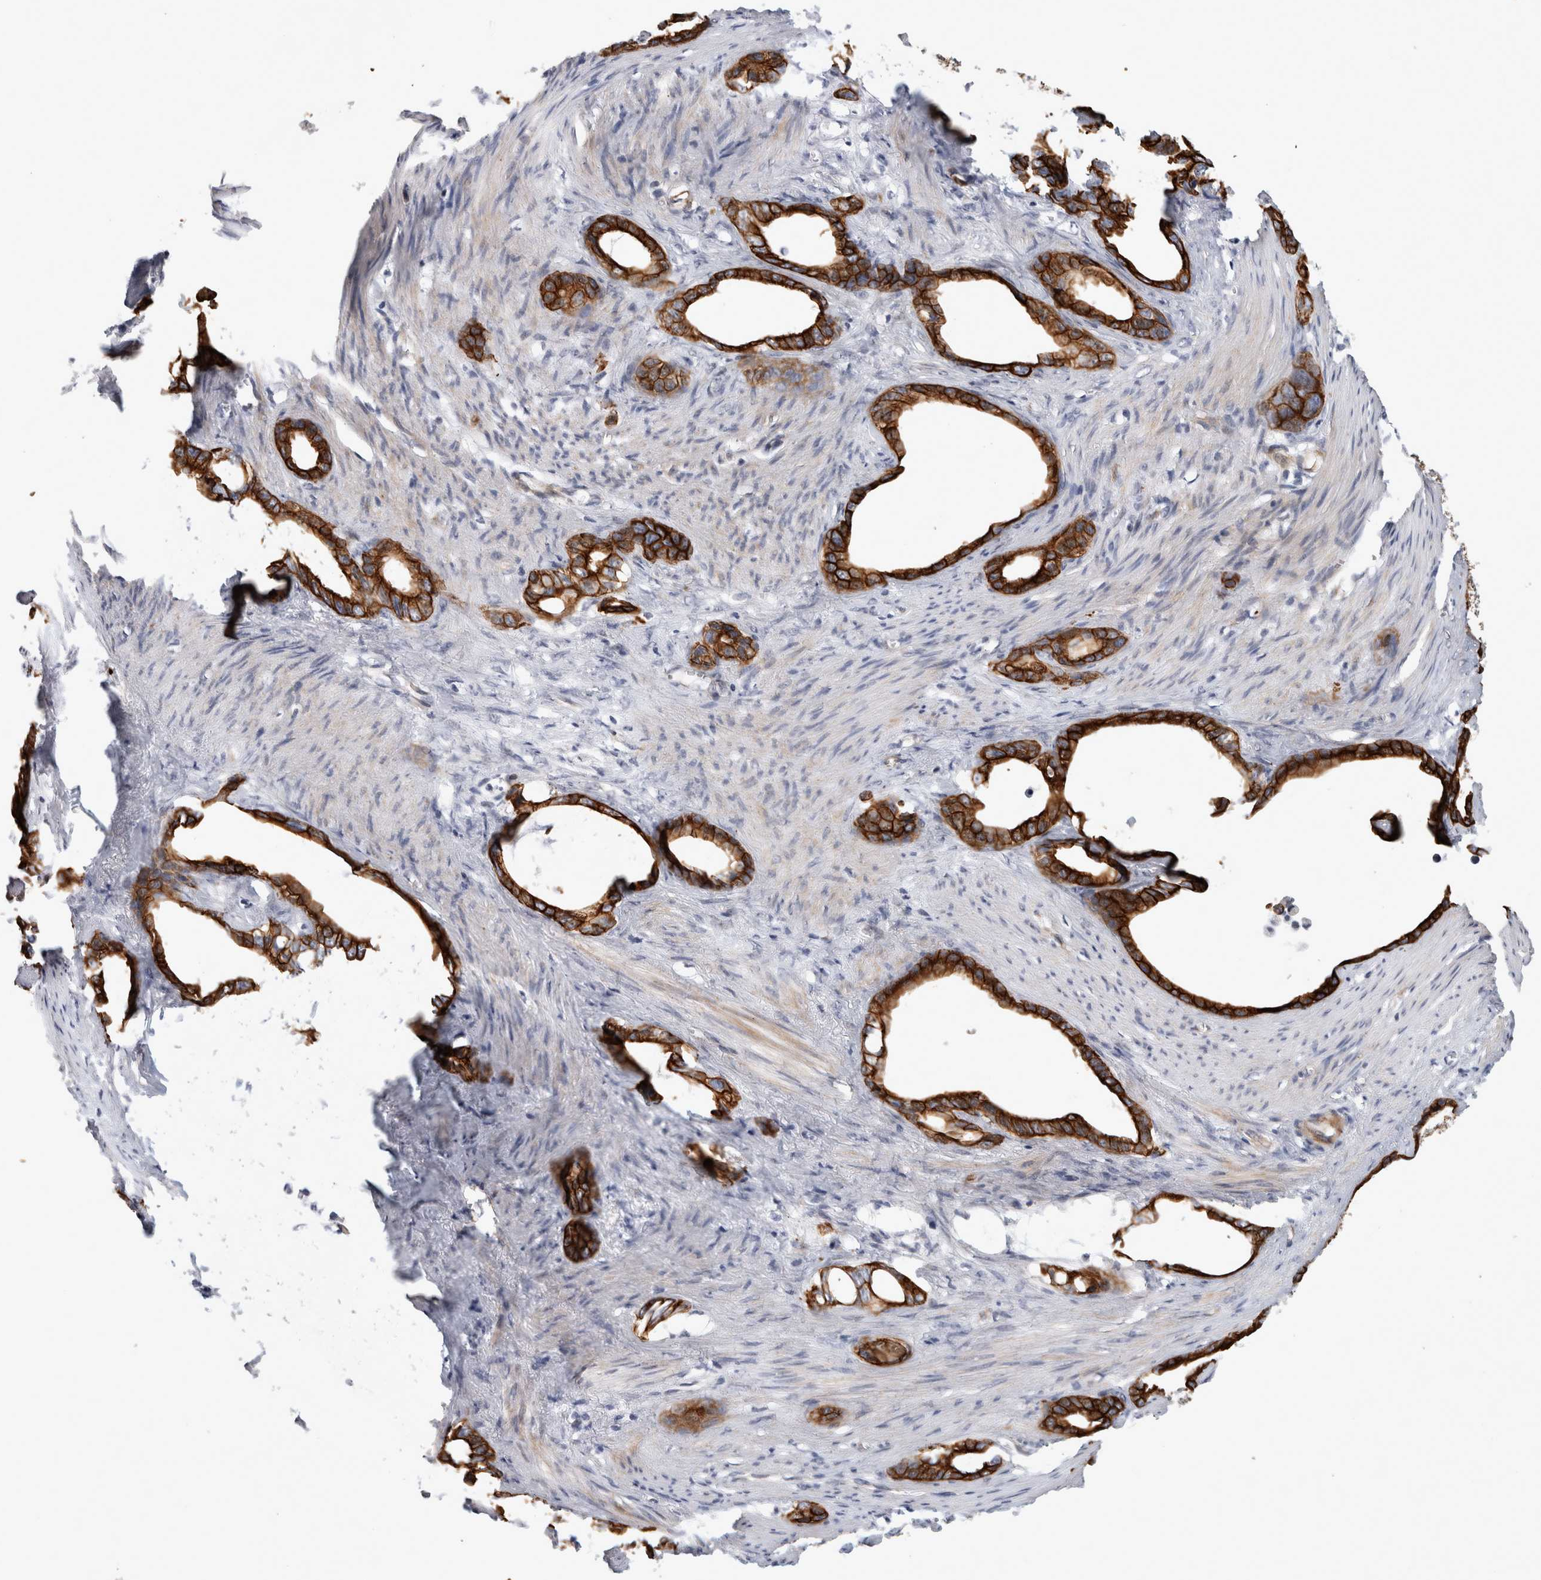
{"staining": {"intensity": "strong", "quantity": ">75%", "location": "cytoplasmic/membranous"}, "tissue": "stomach cancer", "cell_type": "Tumor cells", "image_type": "cancer", "snomed": [{"axis": "morphology", "description": "Adenocarcinoma, NOS"}, {"axis": "topography", "description": "Stomach"}], "caption": "Stomach adenocarcinoma stained with DAB (3,3'-diaminobenzidine) immunohistochemistry (IHC) displays high levels of strong cytoplasmic/membranous staining in approximately >75% of tumor cells.", "gene": "CRISPLD1", "patient": {"sex": "female", "age": 75}}